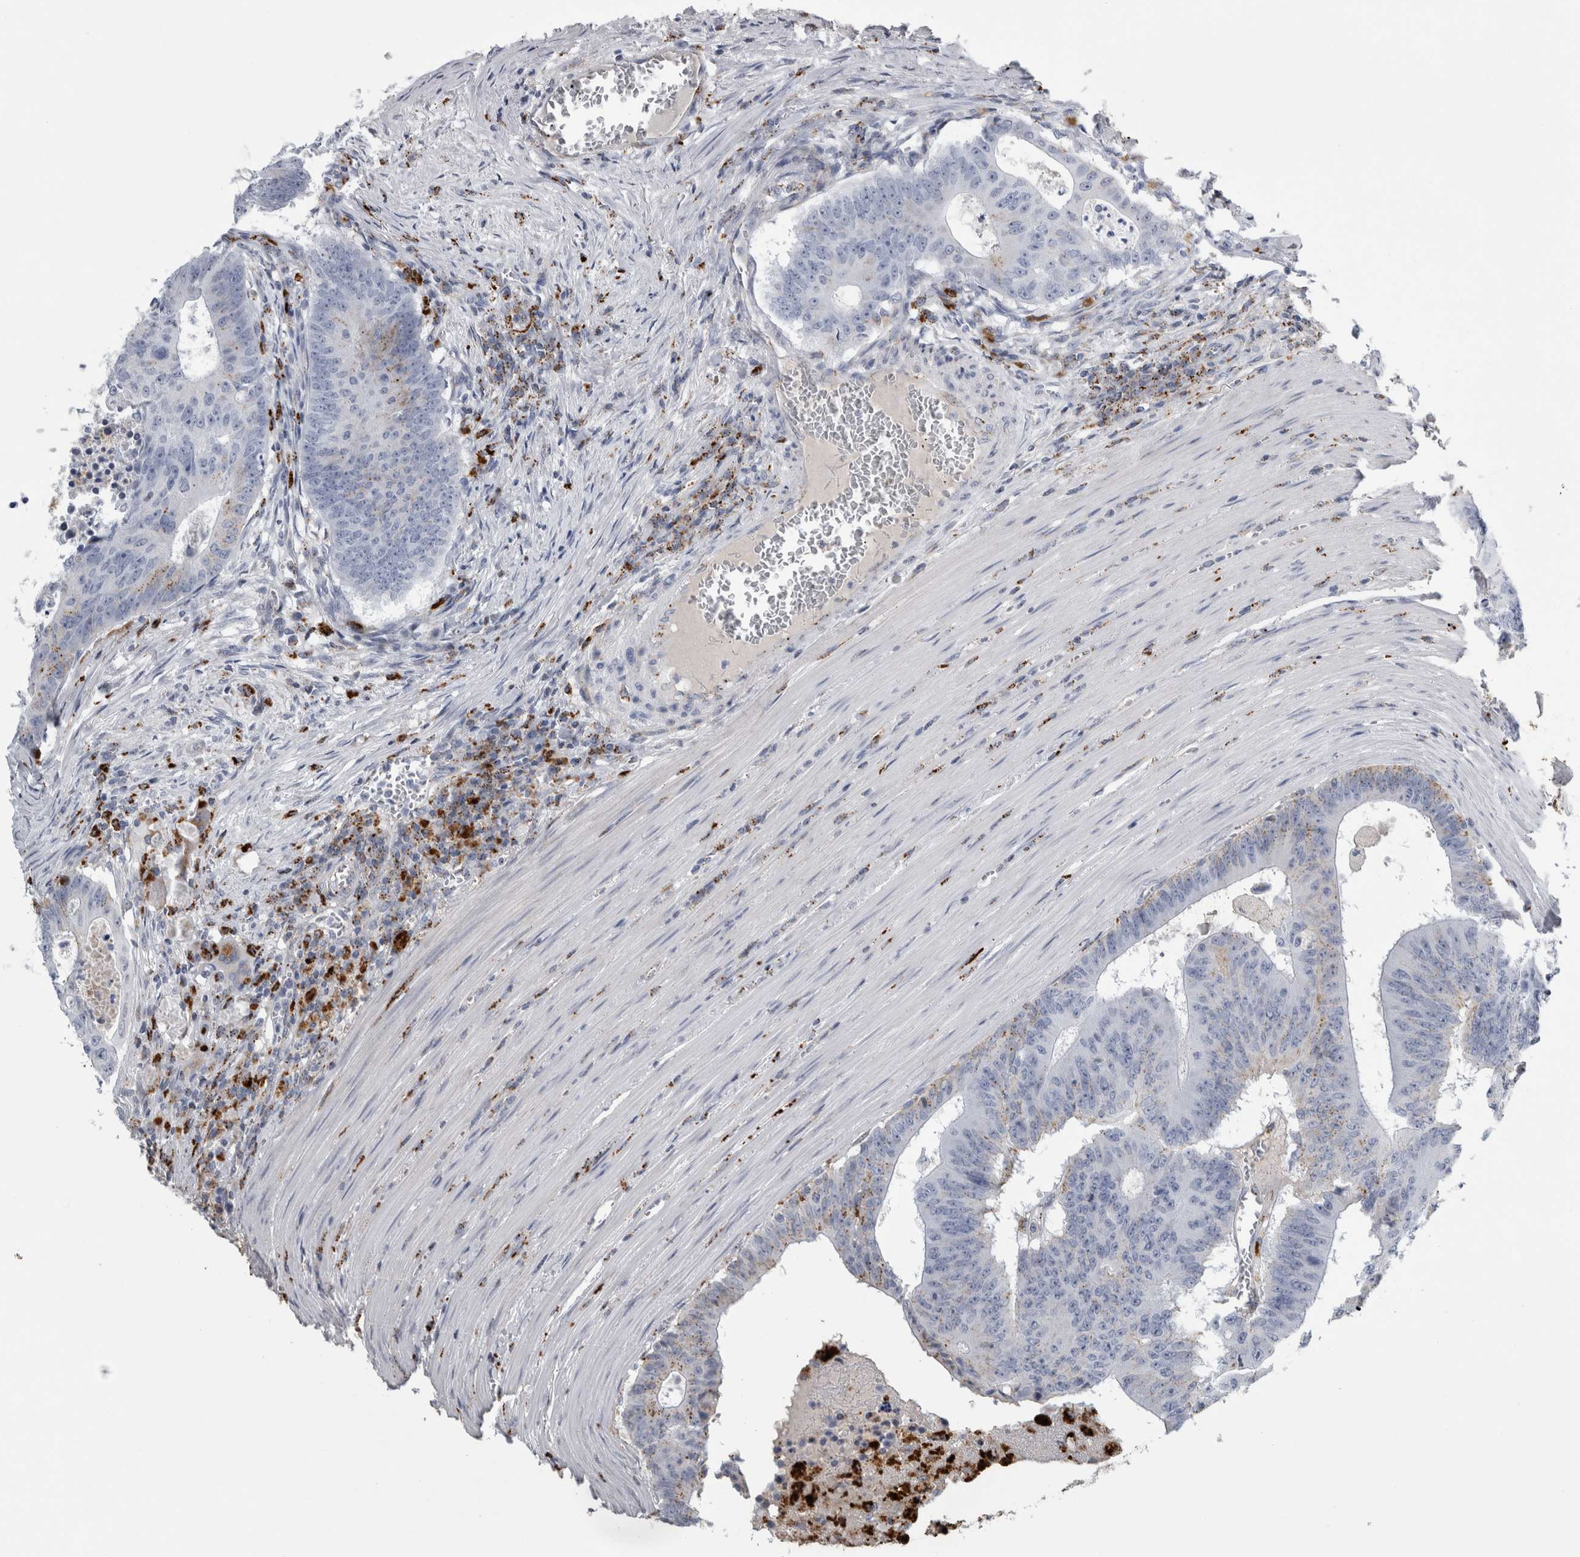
{"staining": {"intensity": "moderate", "quantity": "<25%", "location": "cytoplasmic/membranous"}, "tissue": "colorectal cancer", "cell_type": "Tumor cells", "image_type": "cancer", "snomed": [{"axis": "morphology", "description": "Adenocarcinoma, NOS"}, {"axis": "topography", "description": "Colon"}], "caption": "Moderate cytoplasmic/membranous staining for a protein is present in approximately <25% of tumor cells of adenocarcinoma (colorectal) using IHC.", "gene": "DPP7", "patient": {"sex": "male", "age": 87}}